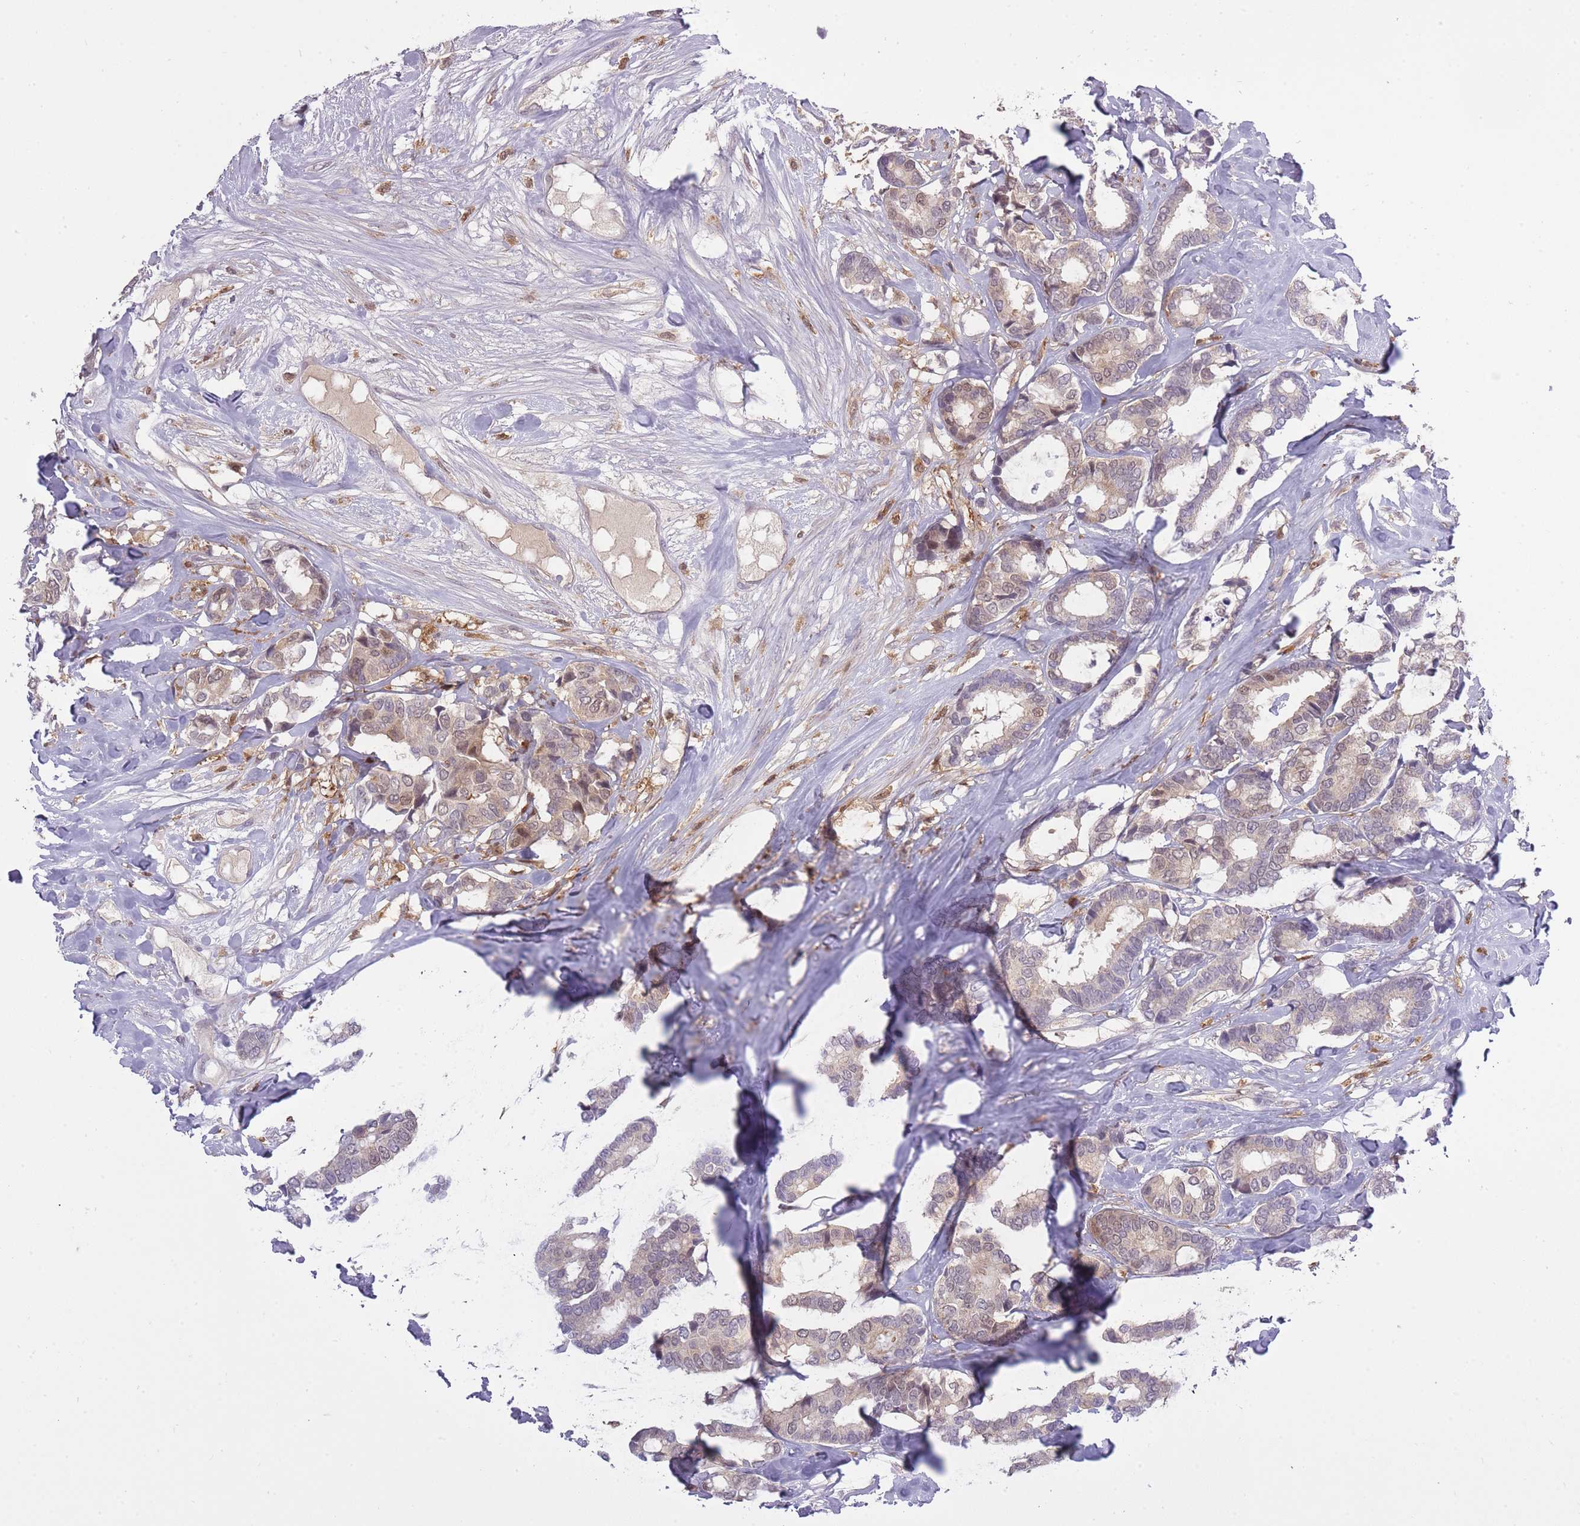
{"staining": {"intensity": "weak", "quantity": "25%-75%", "location": "cytoplasmic/membranous,nuclear"}, "tissue": "breast cancer", "cell_type": "Tumor cells", "image_type": "cancer", "snomed": [{"axis": "morphology", "description": "Normal tissue, NOS"}, {"axis": "morphology", "description": "Duct carcinoma"}, {"axis": "topography", "description": "Breast"}], "caption": "This is a photomicrograph of immunohistochemistry (IHC) staining of breast intraductal carcinoma, which shows weak expression in the cytoplasmic/membranous and nuclear of tumor cells.", "gene": "CXorf38", "patient": {"sex": "female", "age": 87}}